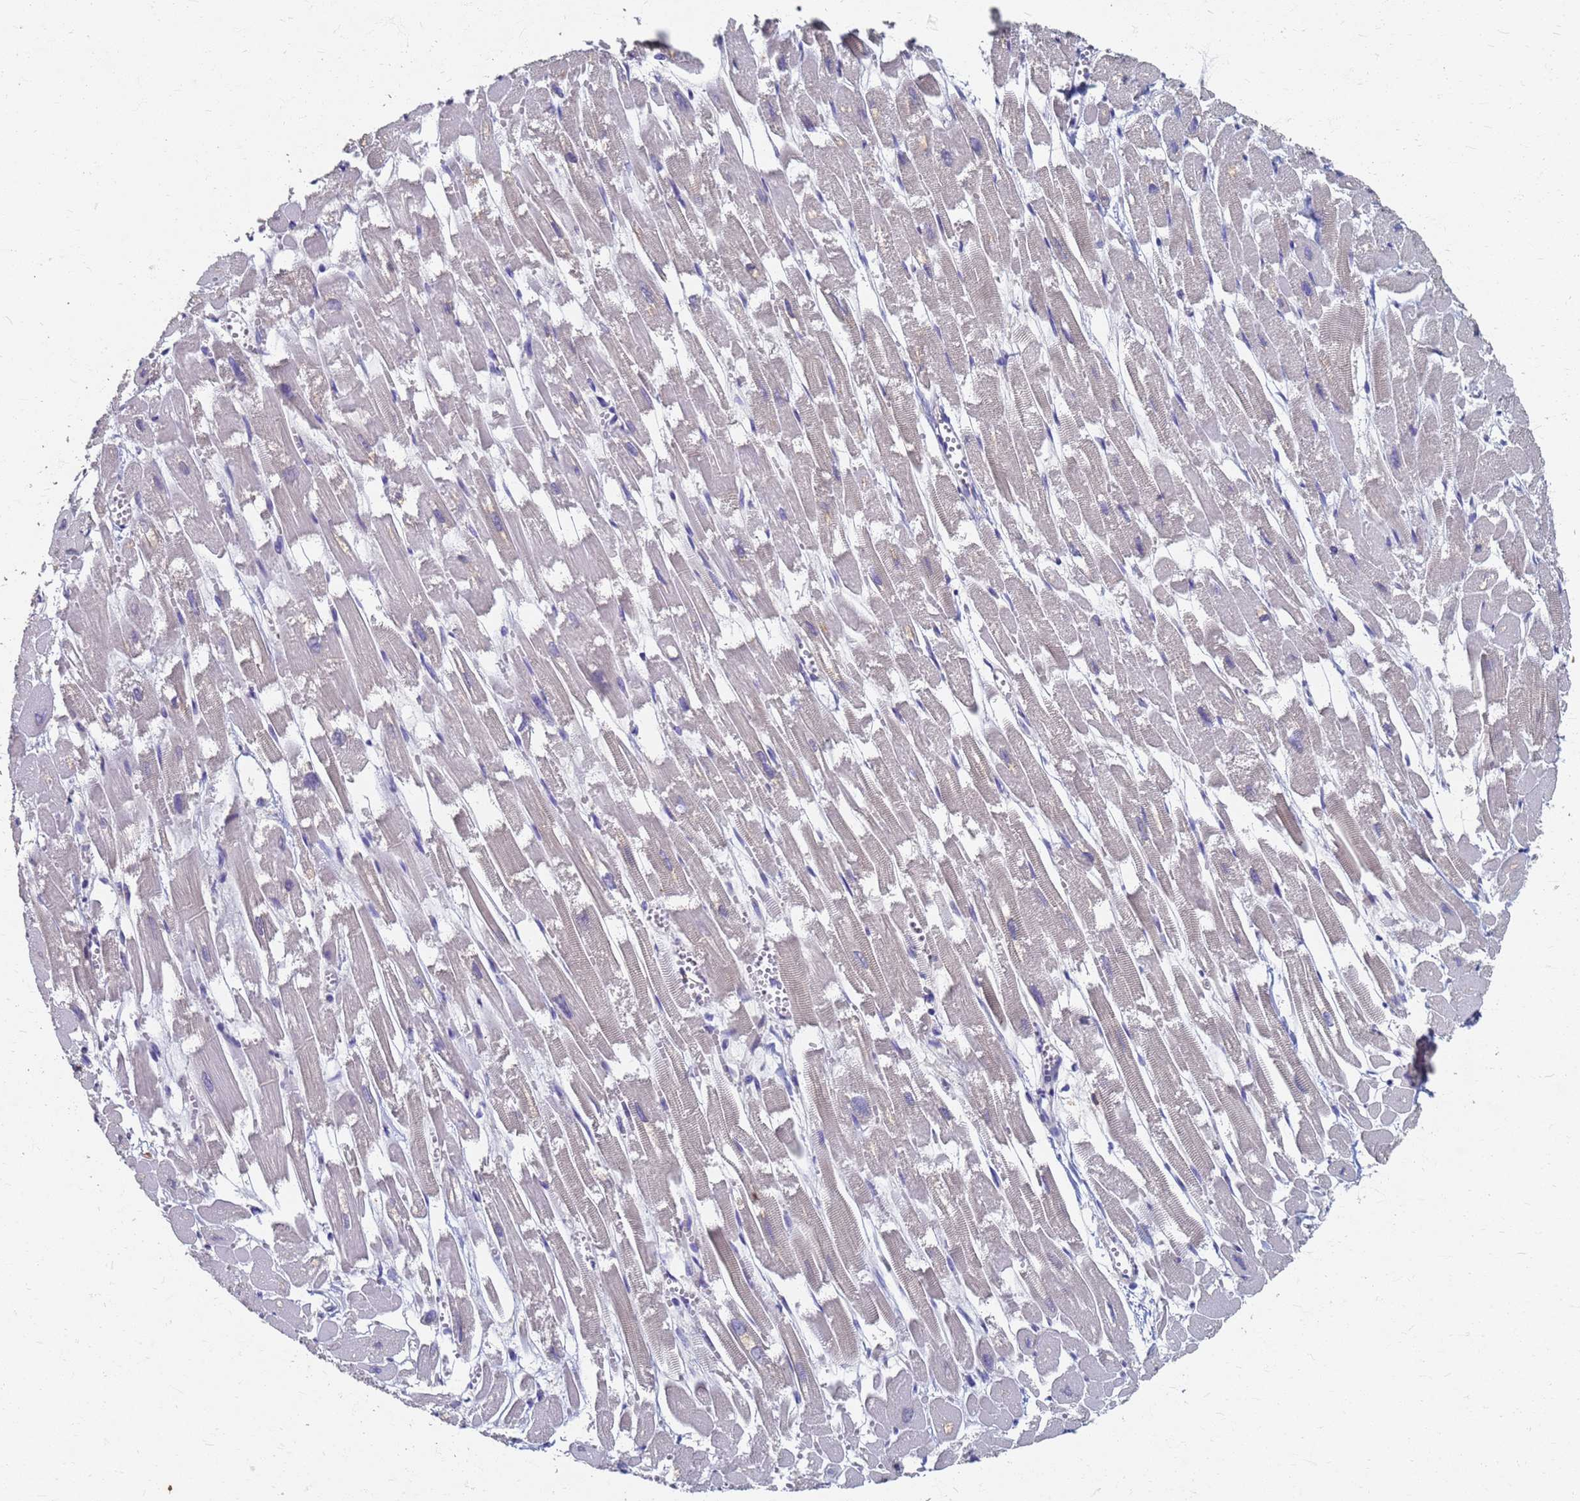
{"staining": {"intensity": "negative", "quantity": "none", "location": "none"}, "tissue": "heart muscle", "cell_type": "Cardiomyocytes", "image_type": "normal", "snomed": [{"axis": "morphology", "description": "Normal tissue, NOS"}, {"axis": "topography", "description": "Heart"}], "caption": "DAB (3,3'-diaminobenzidine) immunohistochemical staining of unremarkable human heart muscle exhibits no significant staining in cardiomyocytes.", "gene": "KRCC1", "patient": {"sex": "male", "age": 54}}